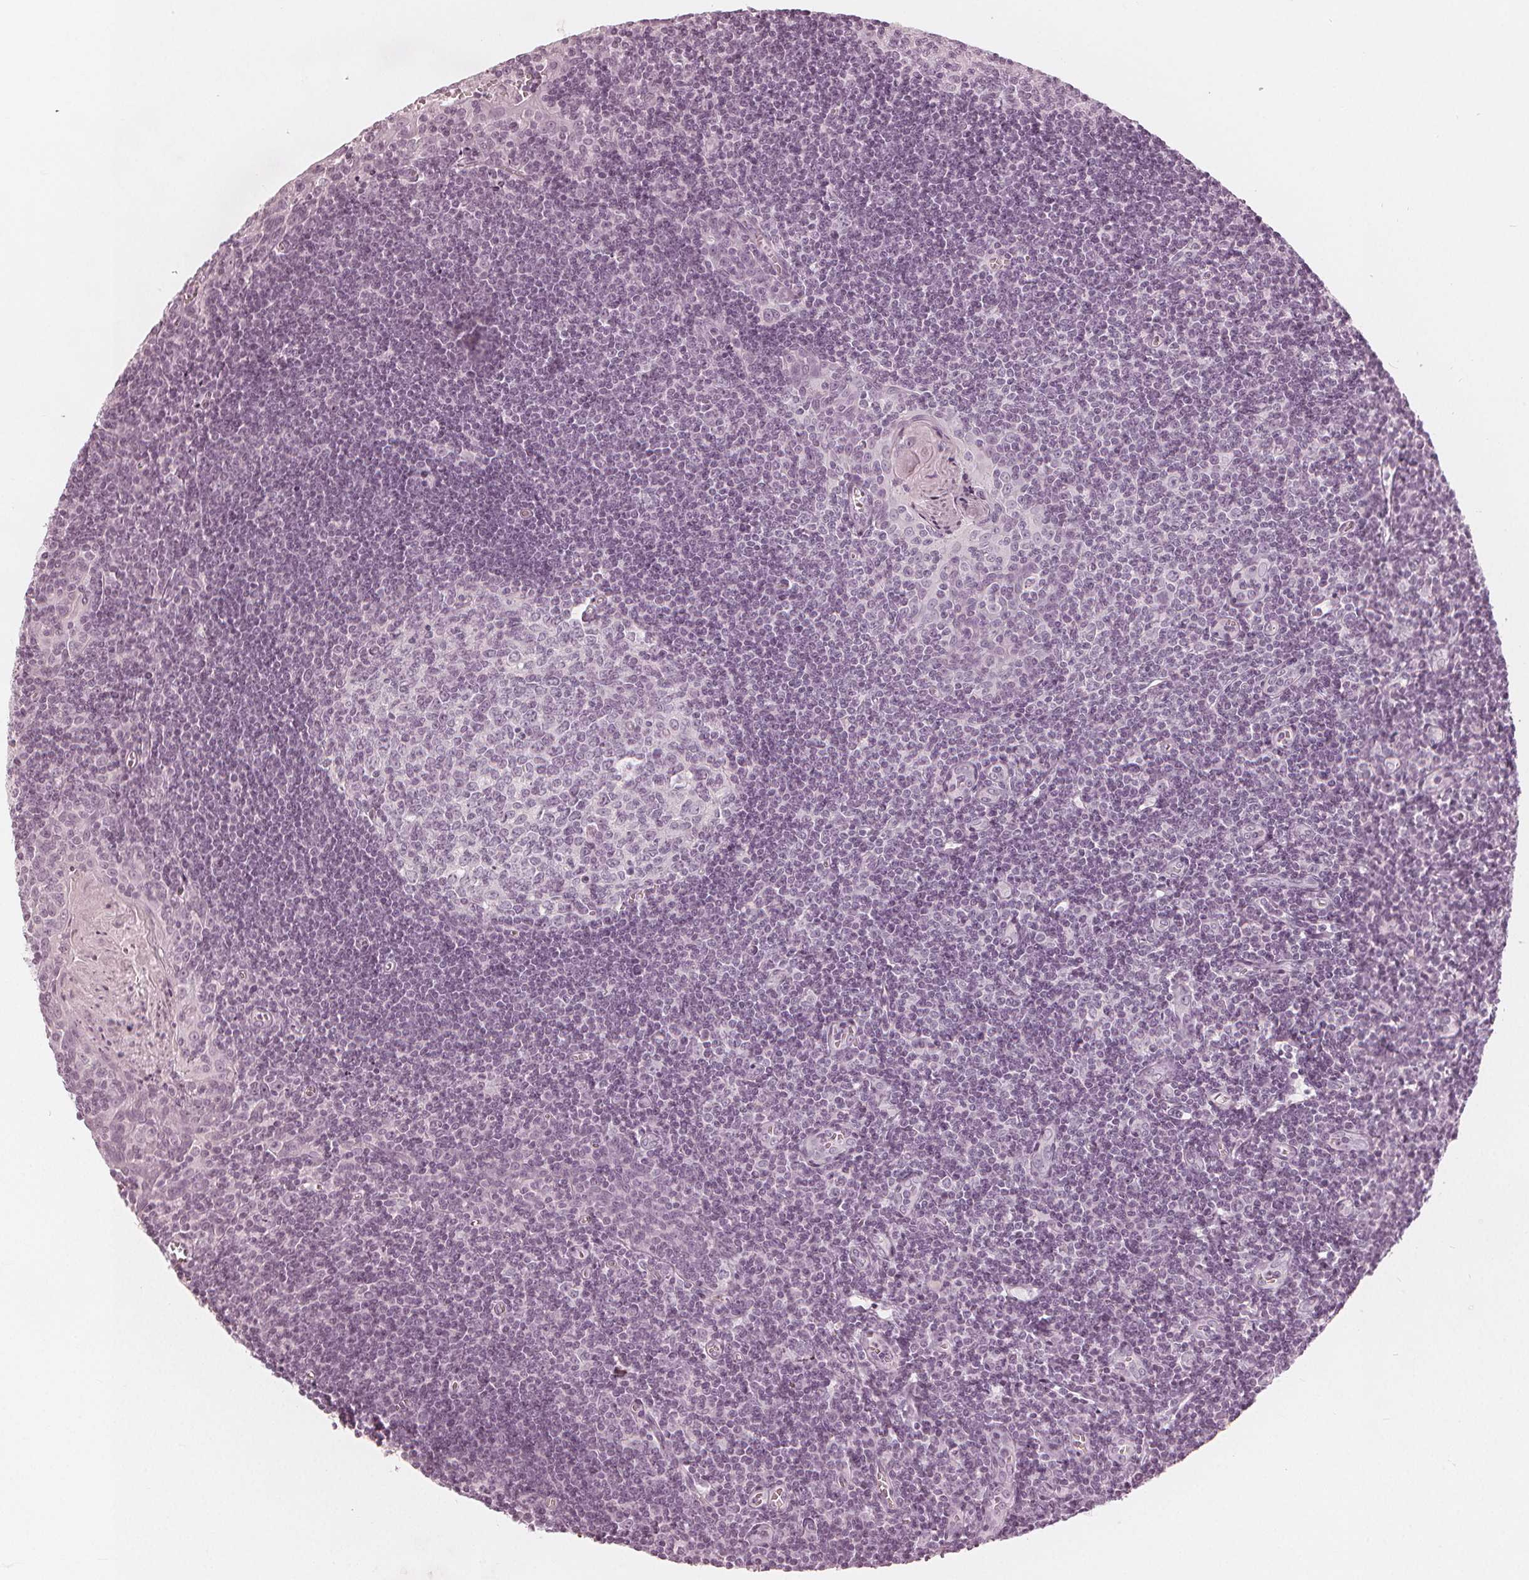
{"staining": {"intensity": "negative", "quantity": "none", "location": "none"}, "tissue": "tonsil", "cell_type": "Germinal center cells", "image_type": "normal", "snomed": [{"axis": "morphology", "description": "Normal tissue, NOS"}, {"axis": "morphology", "description": "Inflammation, NOS"}, {"axis": "topography", "description": "Tonsil"}], "caption": "DAB (3,3'-diaminobenzidine) immunohistochemical staining of benign tonsil exhibits no significant positivity in germinal center cells.", "gene": "PAEP", "patient": {"sex": "female", "age": 31}}